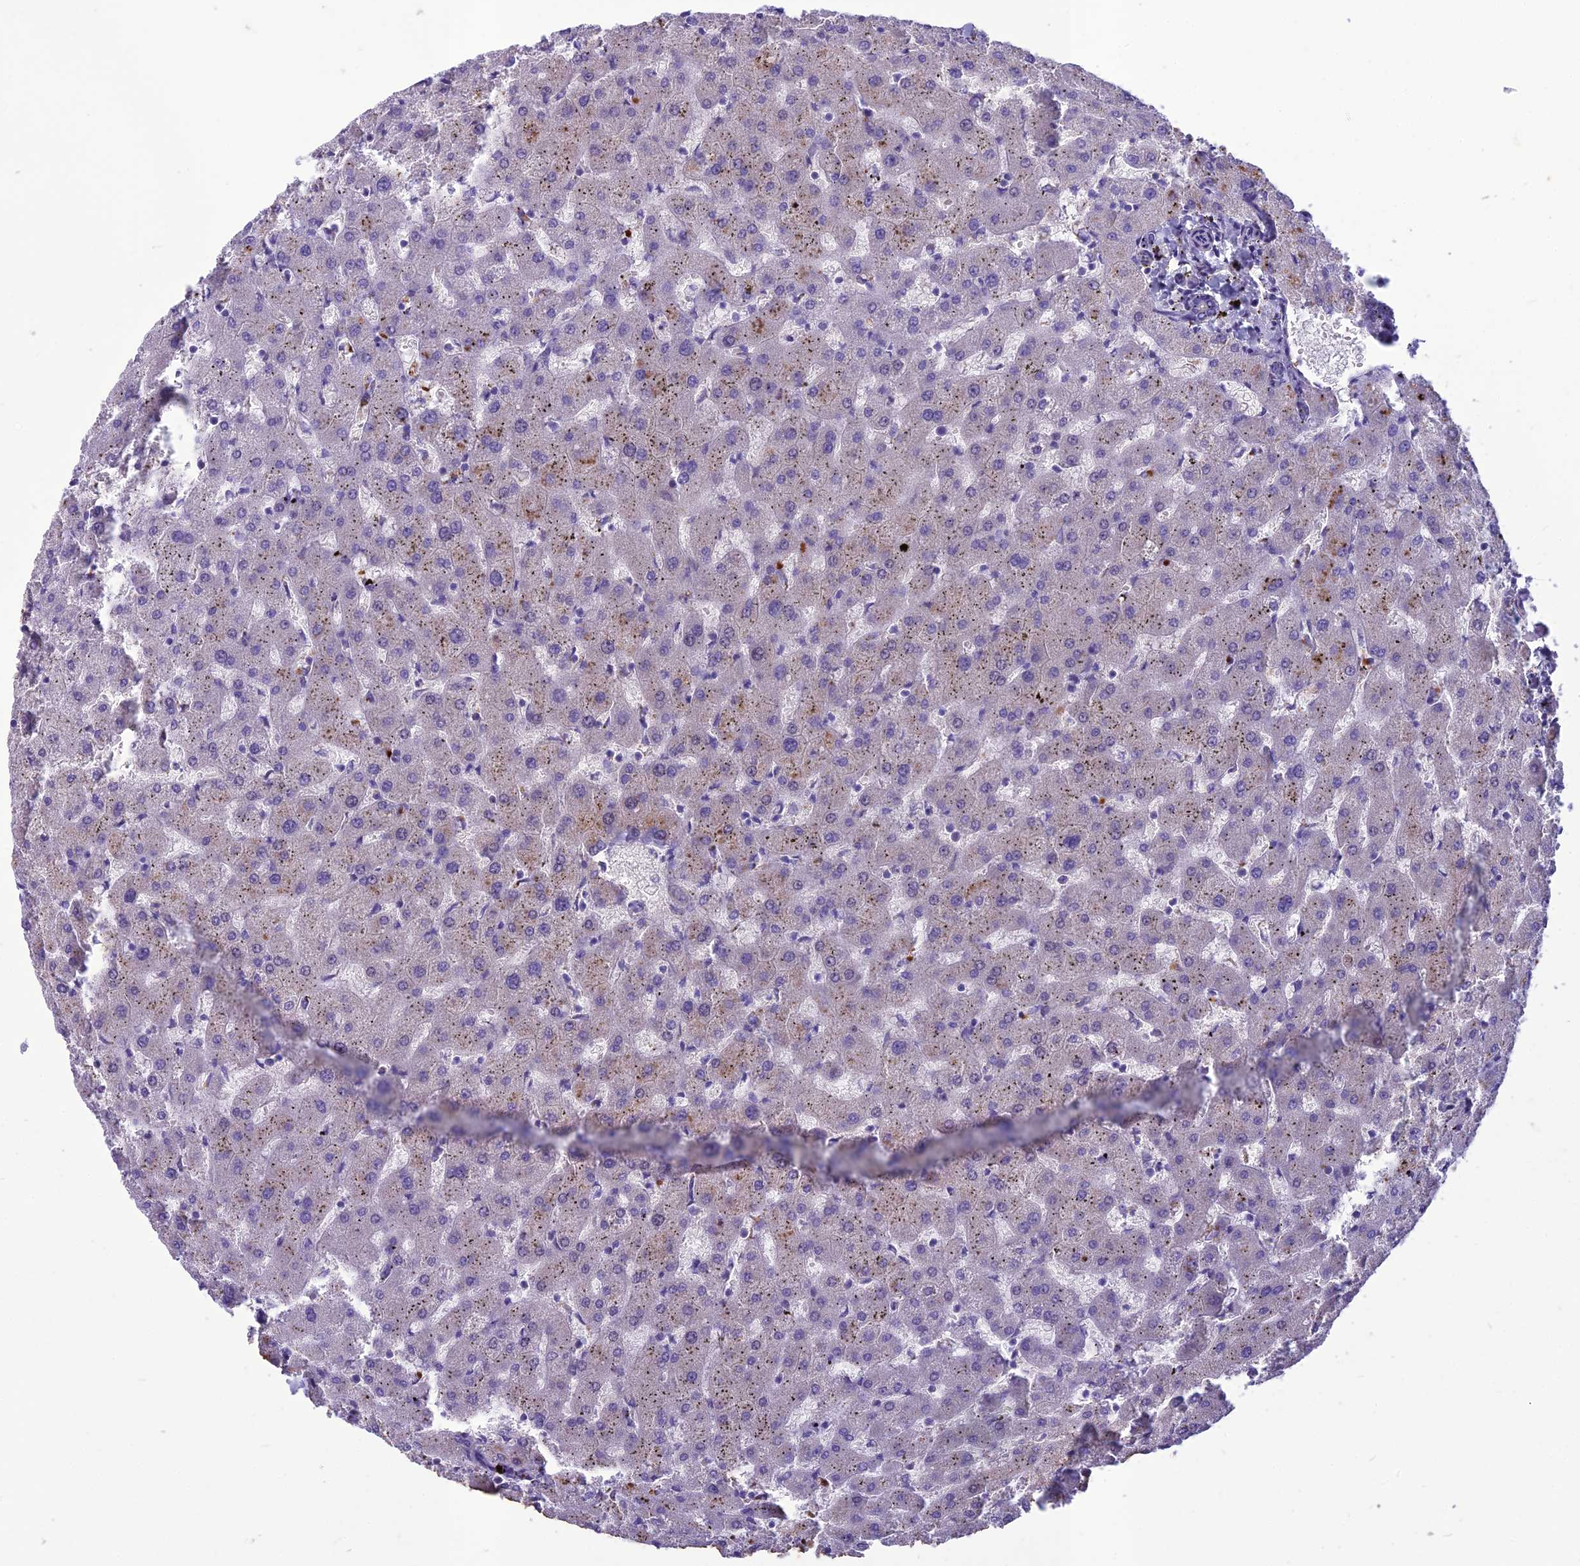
{"staining": {"intensity": "negative", "quantity": "none", "location": "none"}, "tissue": "liver", "cell_type": "Cholangiocytes", "image_type": "normal", "snomed": [{"axis": "morphology", "description": "Normal tissue, NOS"}, {"axis": "topography", "description": "Liver"}], "caption": "High magnification brightfield microscopy of unremarkable liver stained with DAB (brown) and counterstained with hematoxylin (blue): cholangiocytes show no significant staining.", "gene": "IFT172", "patient": {"sex": "female", "age": 63}}